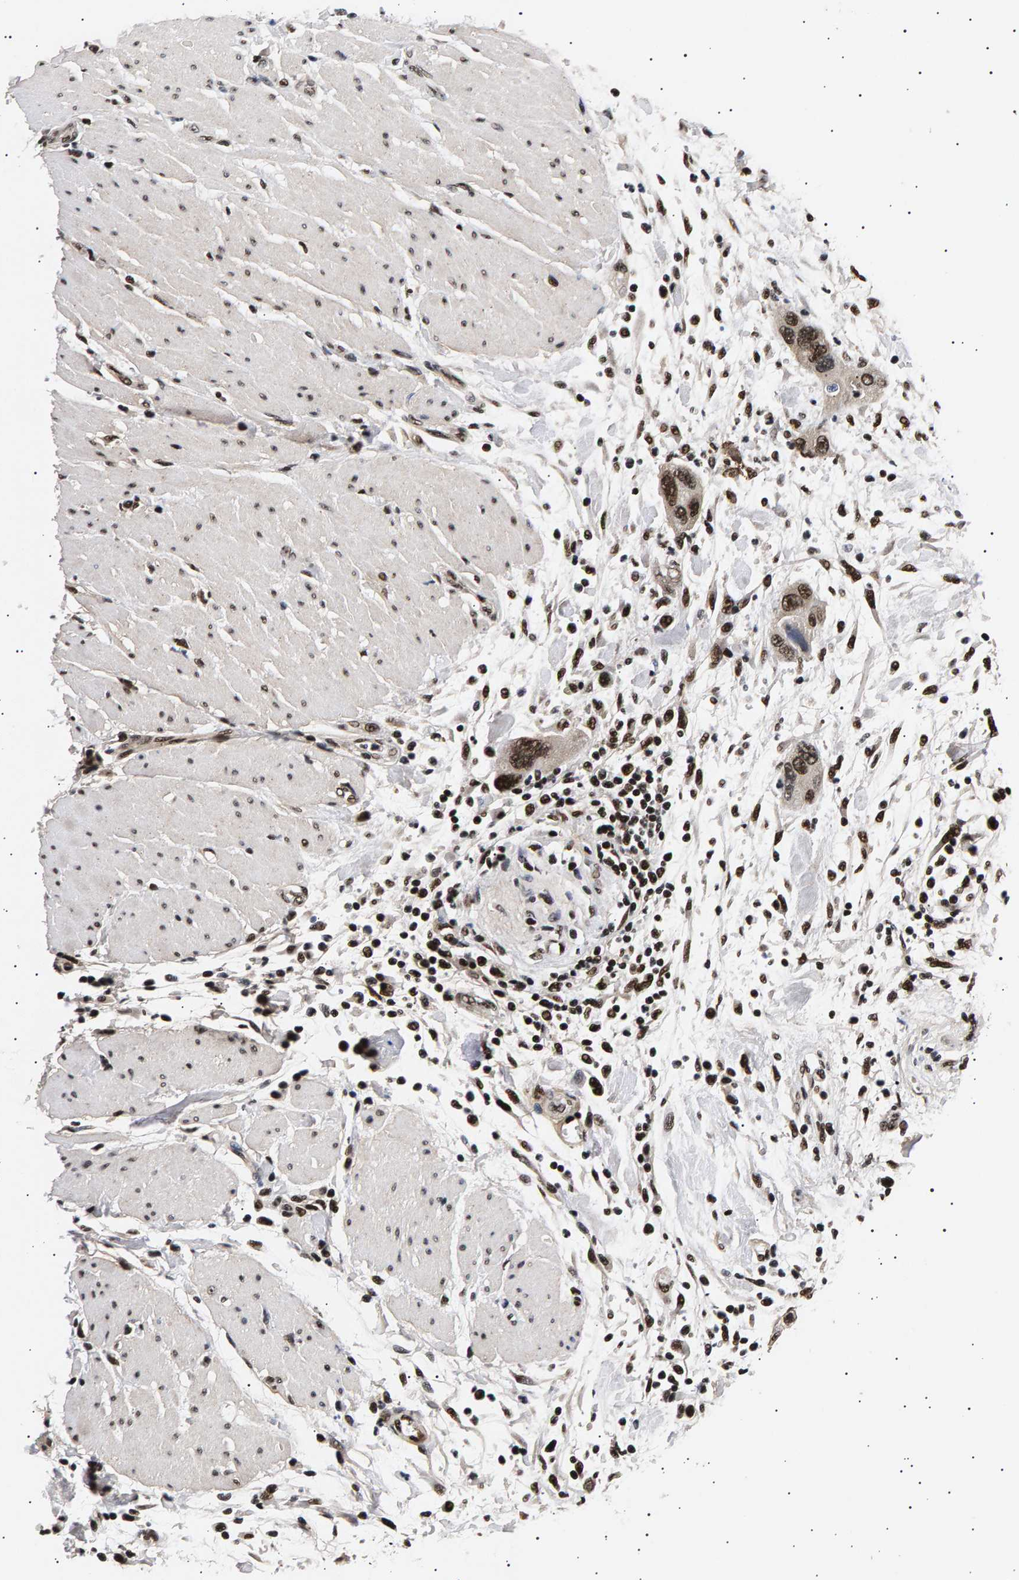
{"staining": {"intensity": "strong", "quantity": ">75%", "location": "nuclear"}, "tissue": "pancreatic cancer", "cell_type": "Tumor cells", "image_type": "cancer", "snomed": [{"axis": "morphology", "description": "Normal tissue, NOS"}, {"axis": "morphology", "description": "Adenocarcinoma, NOS"}, {"axis": "topography", "description": "Pancreas"}], "caption": "Tumor cells reveal high levels of strong nuclear positivity in about >75% of cells in pancreatic cancer (adenocarcinoma).", "gene": "ANKRD40", "patient": {"sex": "female", "age": 71}}